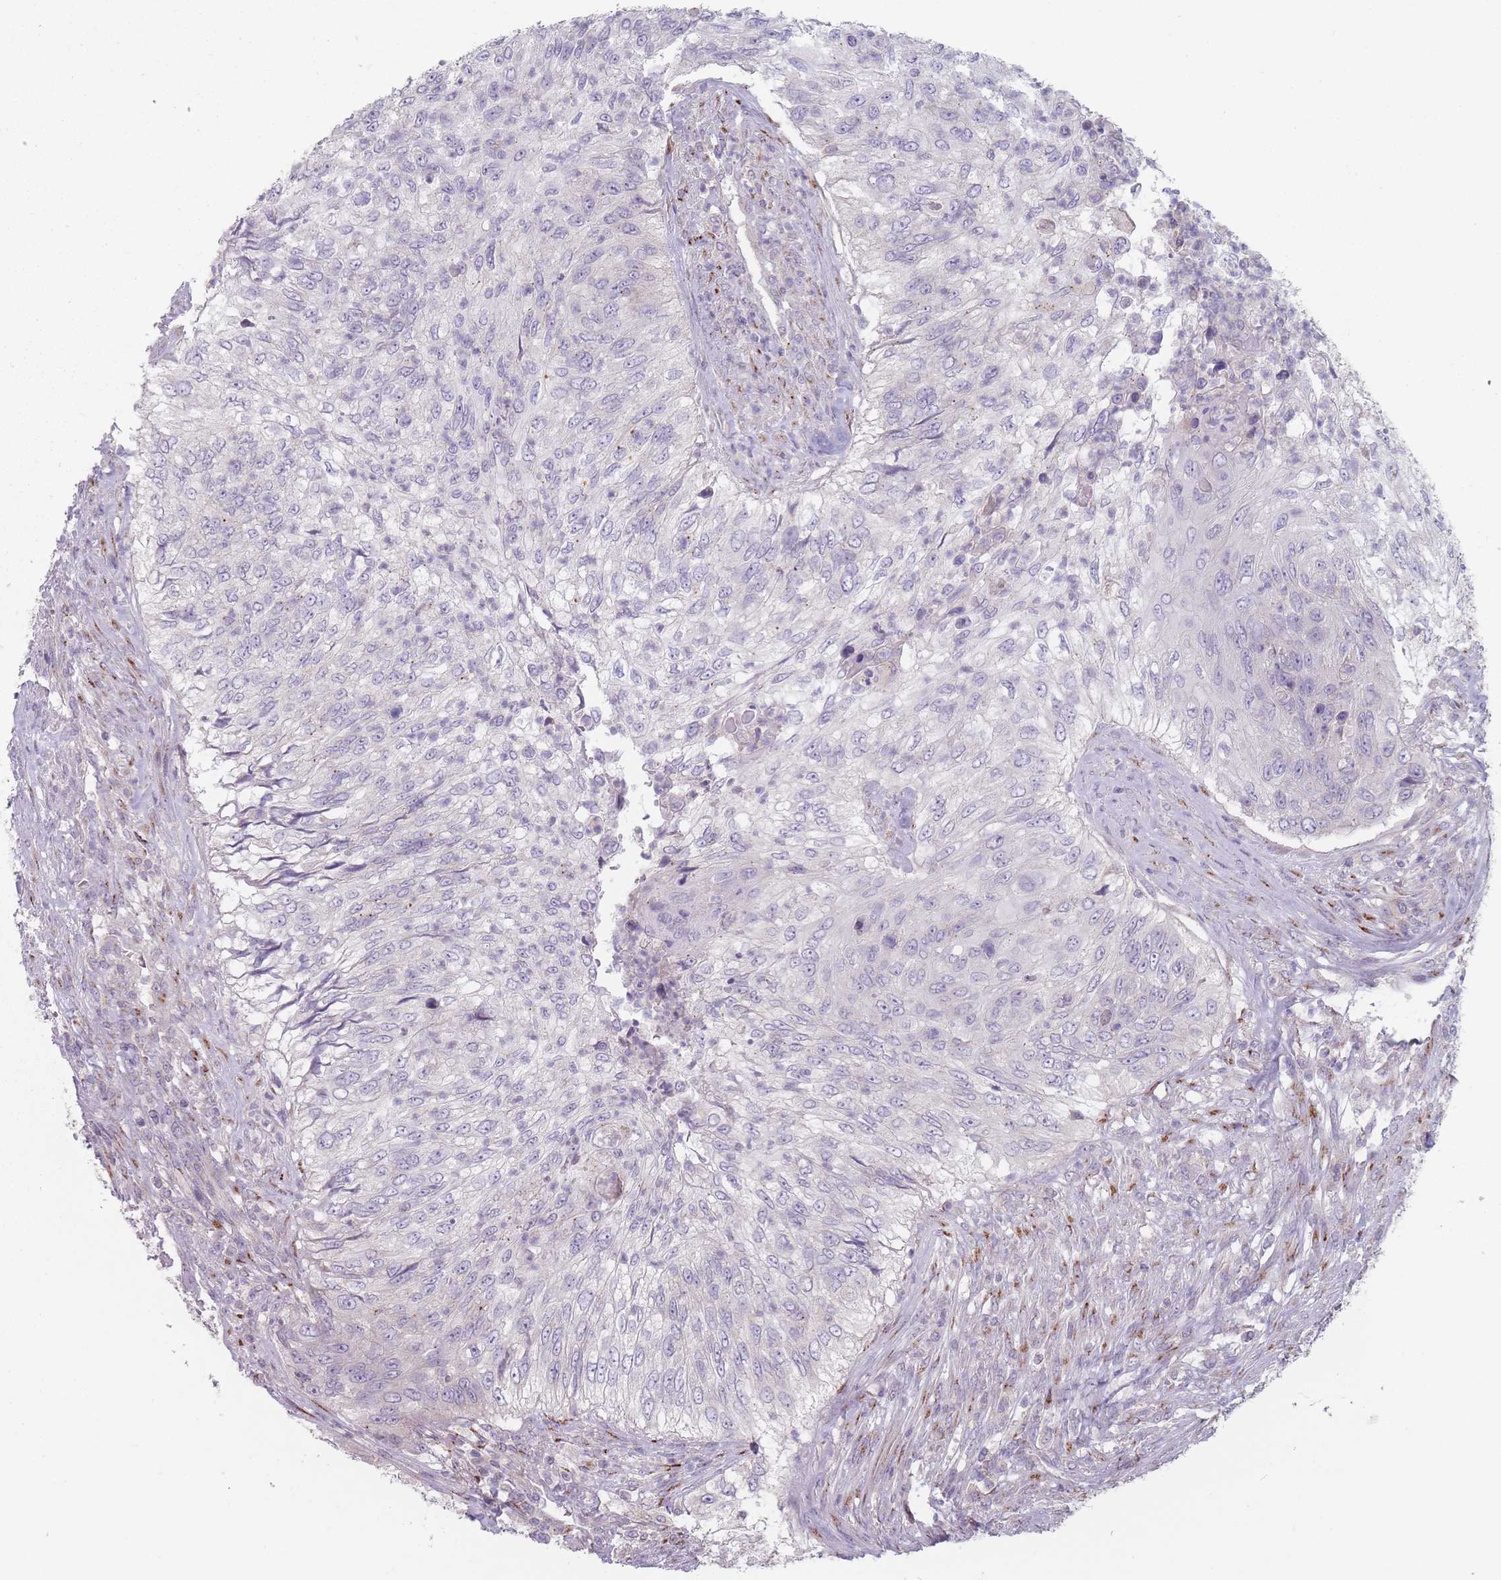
{"staining": {"intensity": "negative", "quantity": "none", "location": "none"}, "tissue": "urothelial cancer", "cell_type": "Tumor cells", "image_type": "cancer", "snomed": [{"axis": "morphology", "description": "Urothelial carcinoma, High grade"}, {"axis": "topography", "description": "Urinary bladder"}], "caption": "Immunohistochemistry (IHC) image of neoplastic tissue: human urothelial cancer stained with DAB (3,3'-diaminobenzidine) reveals no significant protein expression in tumor cells. The staining was performed using DAB (3,3'-diaminobenzidine) to visualize the protein expression in brown, while the nuclei were stained in blue with hematoxylin (Magnification: 20x).", "gene": "AKAIN1", "patient": {"sex": "female", "age": 60}}